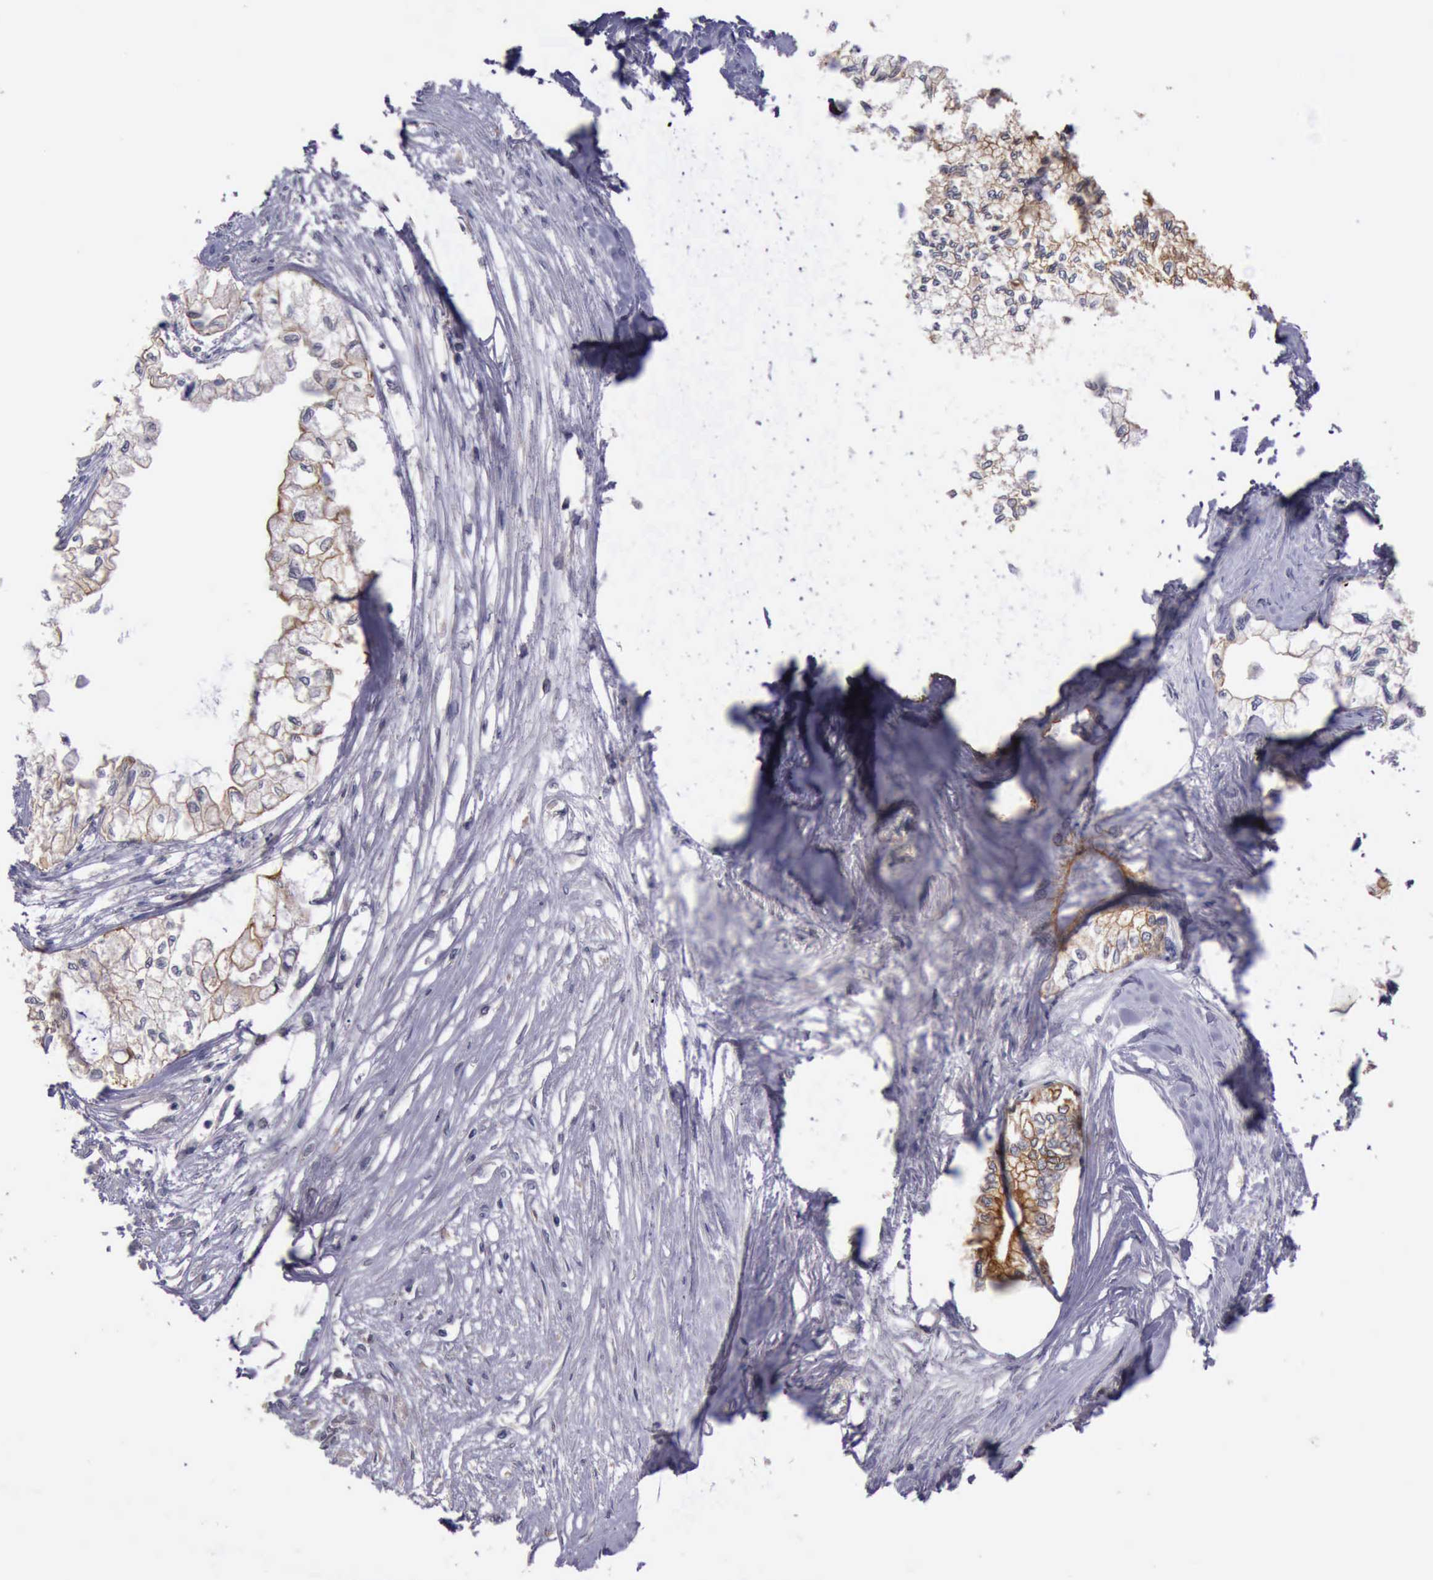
{"staining": {"intensity": "weak", "quantity": ">75%", "location": "cytoplasmic/membranous"}, "tissue": "pancreatic cancer", "cell_type": "Tumor cells", "image_type": "cancer", "snomed": [{"axis": "morphology", "description": "Adenocarcinoma, NOS"}, {"axis": "topography", "description": "Pancreas"}], "caption": "Protein positivity by immunohistochemistry (IHC) displays weak cytoplasmic/membranous expression in approximately >75% of tumor cells in pancreatic adenocarcinoma.", "gene": "RAB39B", "patient": {"sex": "male", "age": 79}}